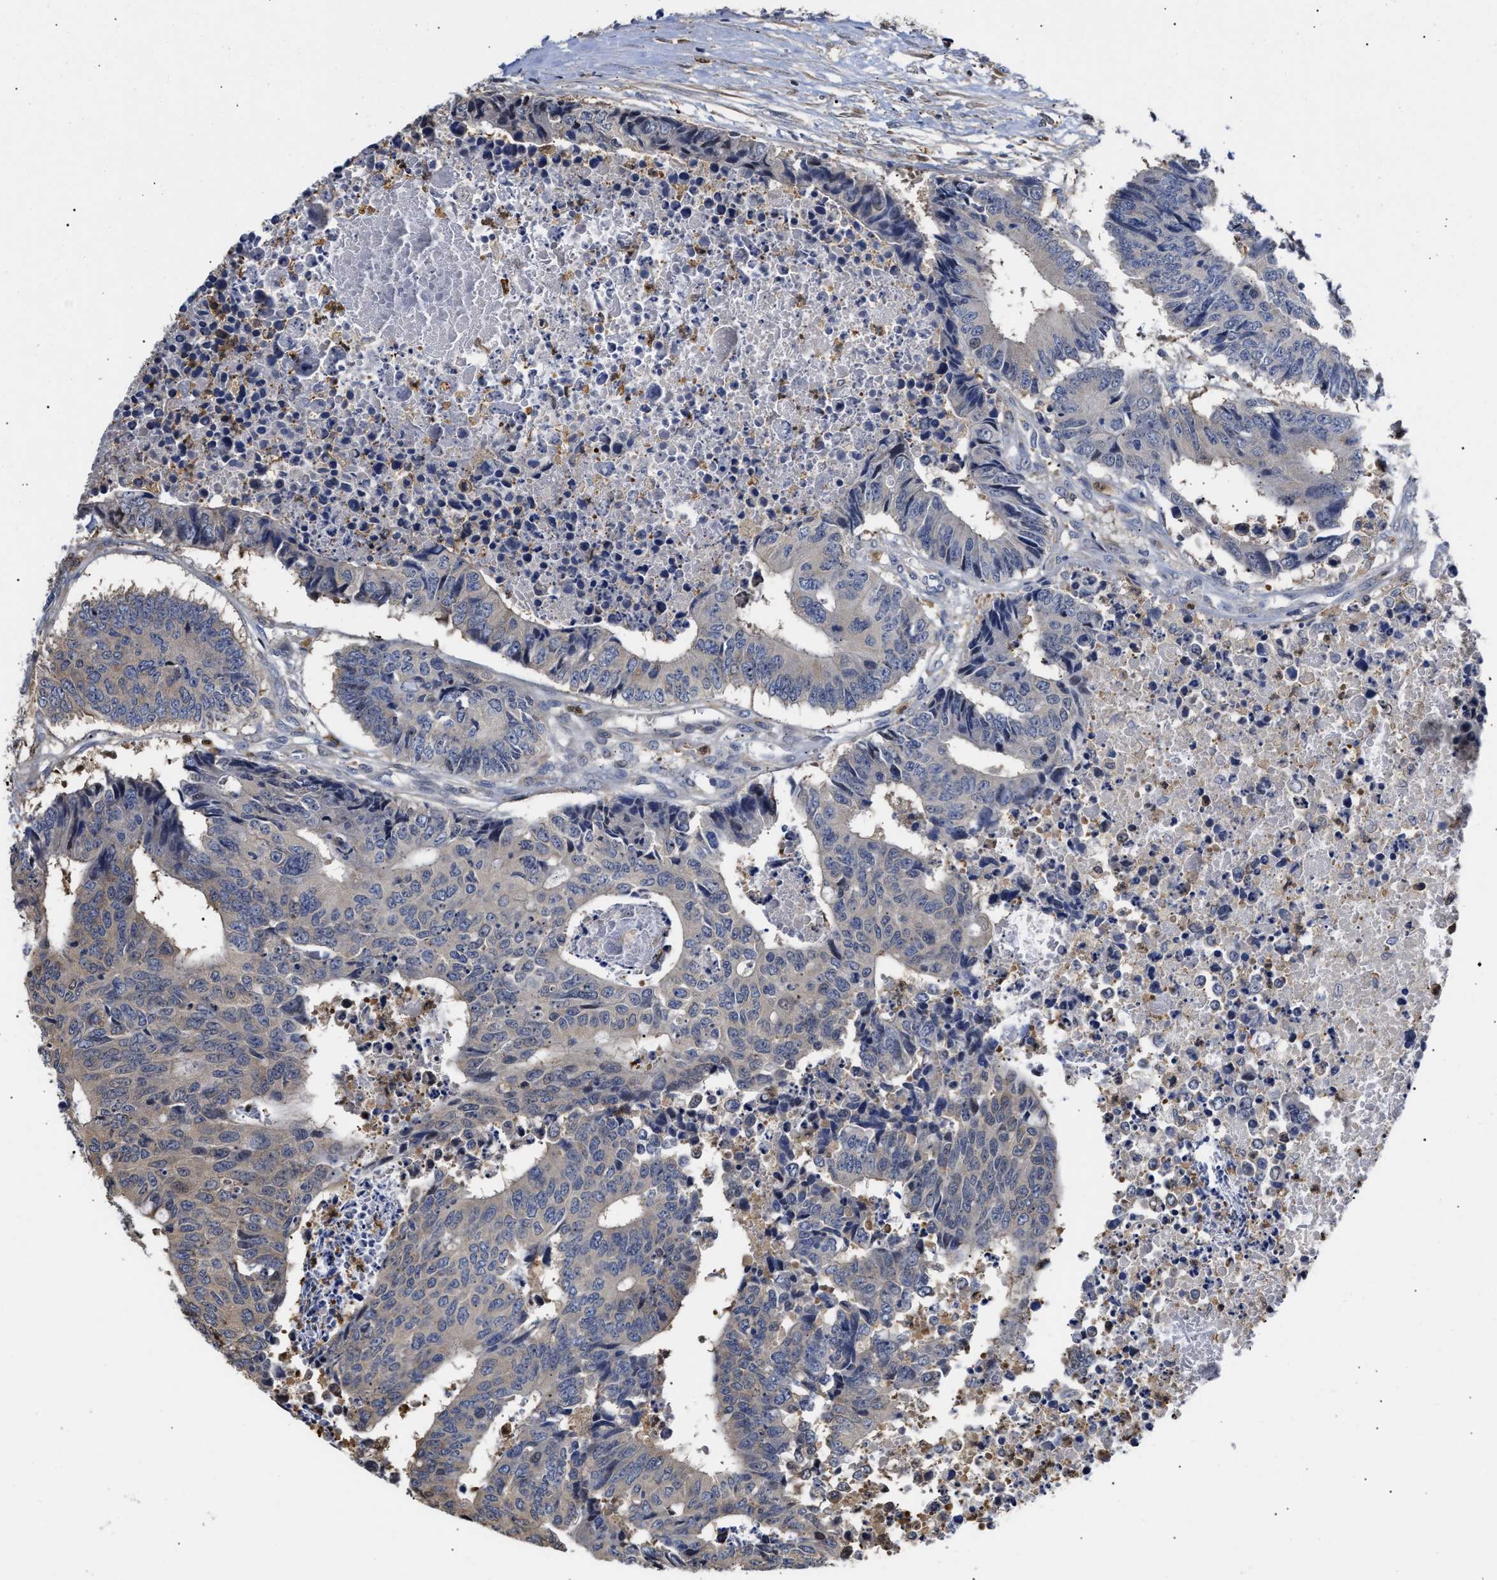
{"staining": {"intensity": "negative", "quantity": "none", "location": "none"}, "tissue": "colorectal cancer", "cell_type": "Tumor cells", "image_type": "cancer", "snomed": [{"axis": "morphology", "description": "Adenocarcinoma, NOS"}, {"axis": "topography", "description": "Rectum"}], "caption": "An image of human adenocarcinoma (colorectal) is negative for staining in tumor cells.", "gene": "KLHDC1", "patient": {"sex": "male", "age": 84}}